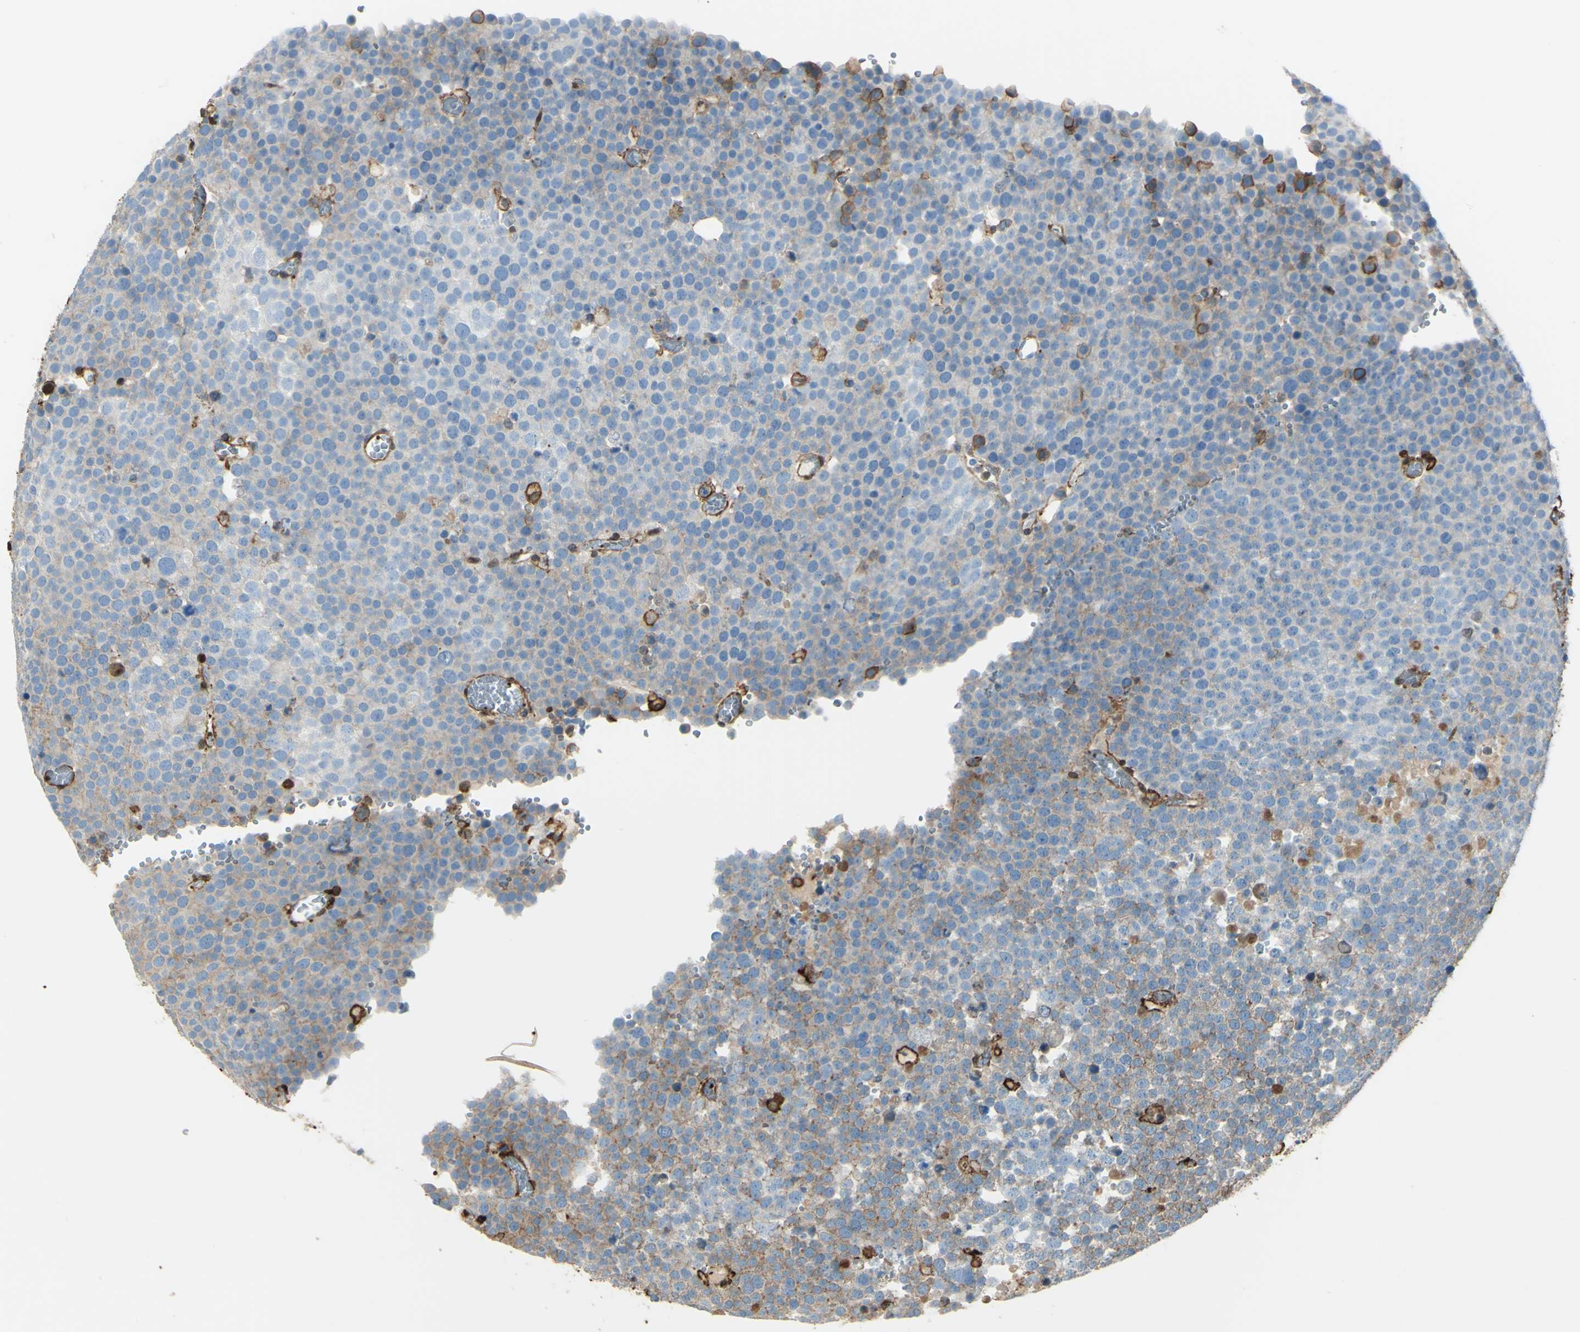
{"staining": {"intensity": "negative", "quantity": "none", "location": "none"}, "tissue": "testis cancer", "cell_type": "Tumor cells", "image_type": "cancer", "snomed": [{"axis": "morphology", "description": "Seminoma, NOS"}, {"axis": "topography", "description": "Testis"}], "caption": "Histopathology image shows no protein expression in tumor cells of testis seminoma tissue. Nuclei are stained in blue.", "gene": "GSN", "patient": {"sex": "male", "age": 71}}